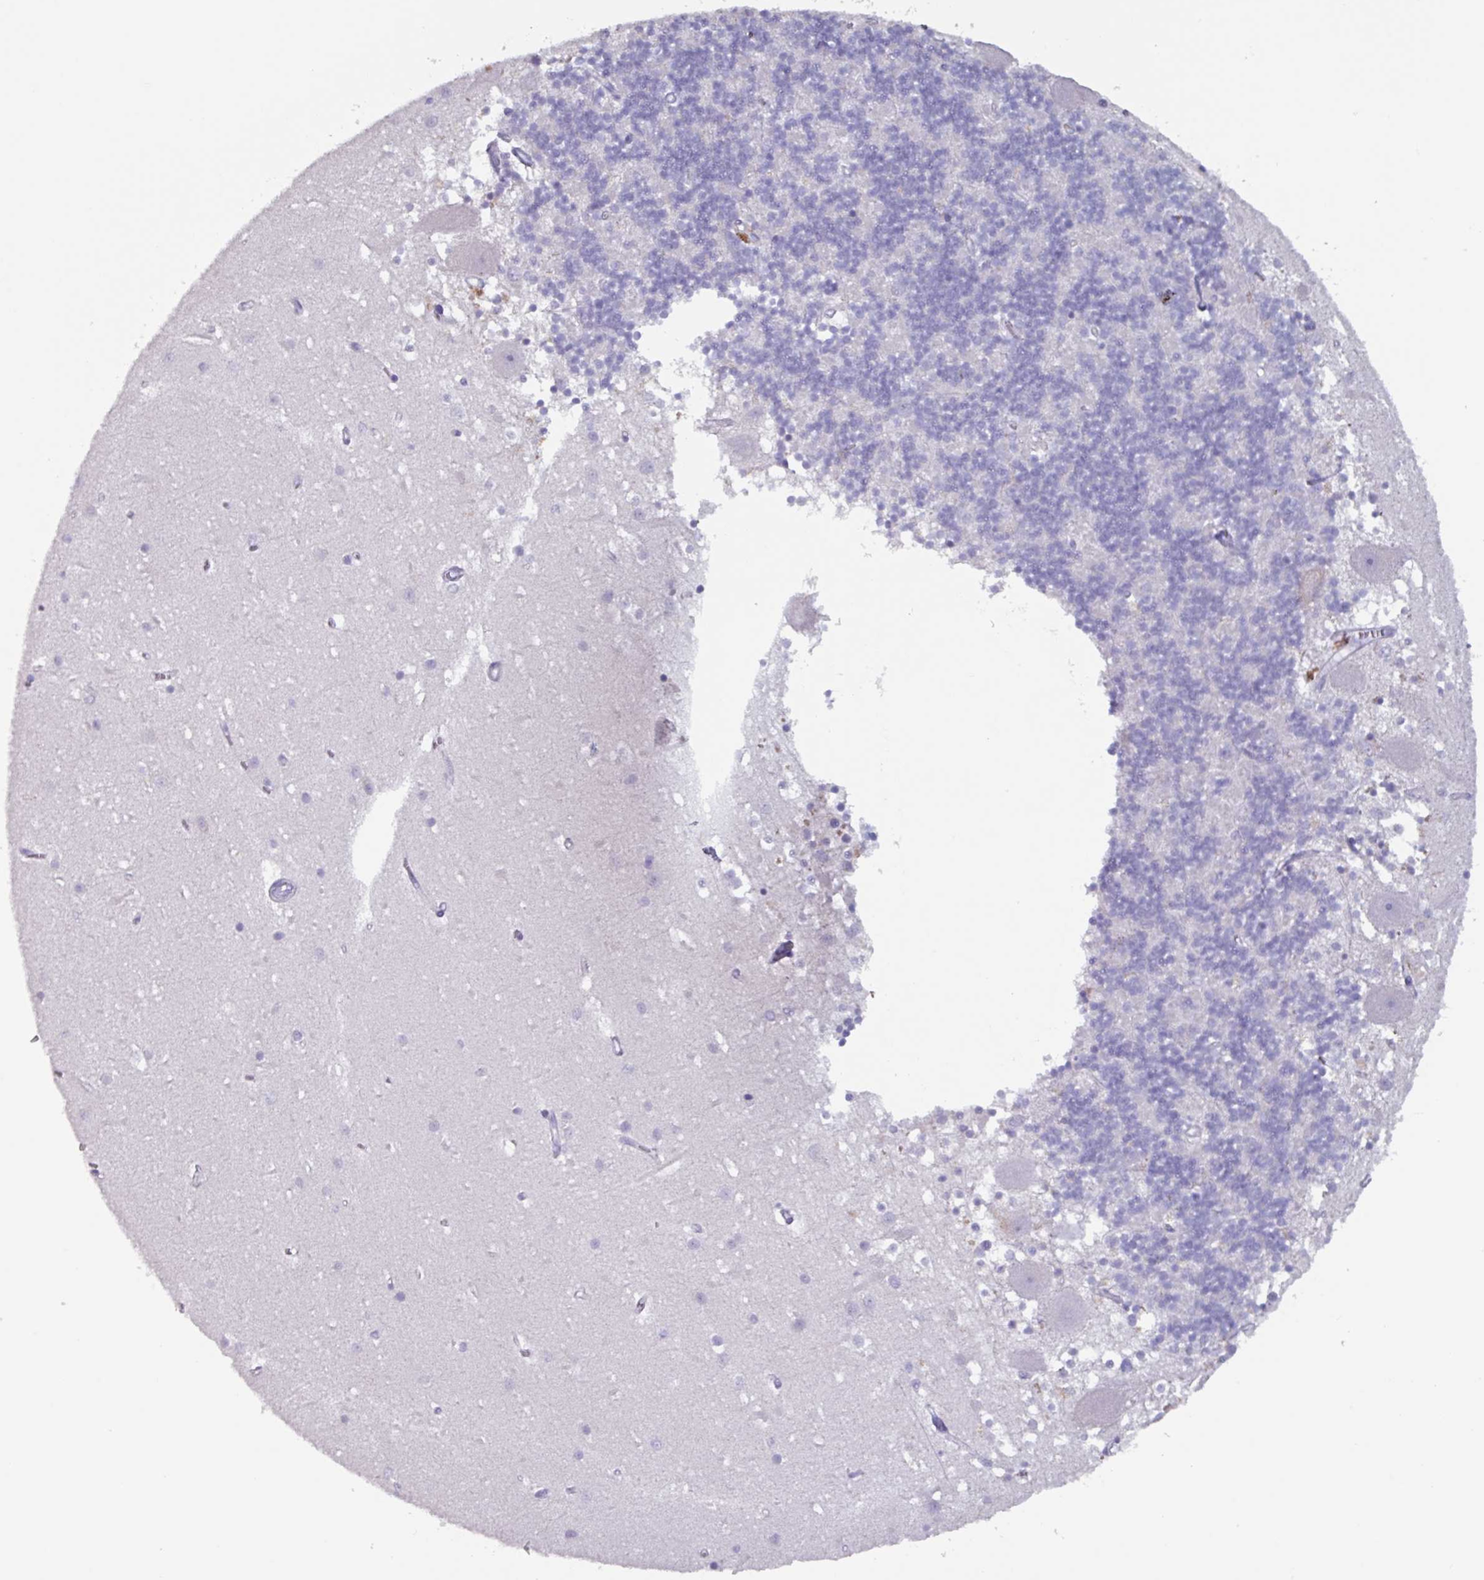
{"staining": {"intensity": "negative", "quantity": "none", "location": "none"}, "tissue": "cerebellum", "cell_type": "Cells in granular layer", "image_type": "normal", "snomed": [{"axis": "morphology", "description": "Normal tissue, NOS"}, {"axis": "topography", "description": "Cerebellum"}], "caption": "DAB (3,3'-diaminobenzidine) immunohistochemical staining of normal cerebellum demonstrates no significant expression in cells in granular layer. Brightfield microscopy of immunohistochemistry (IHC) stained with DAB (3,3'-diaminobenzidine) (brown) and hematoxylin (blue), captured at high magnification.", "gene": "OR2T10", "patient": {"sex": "male", "age": 54}}